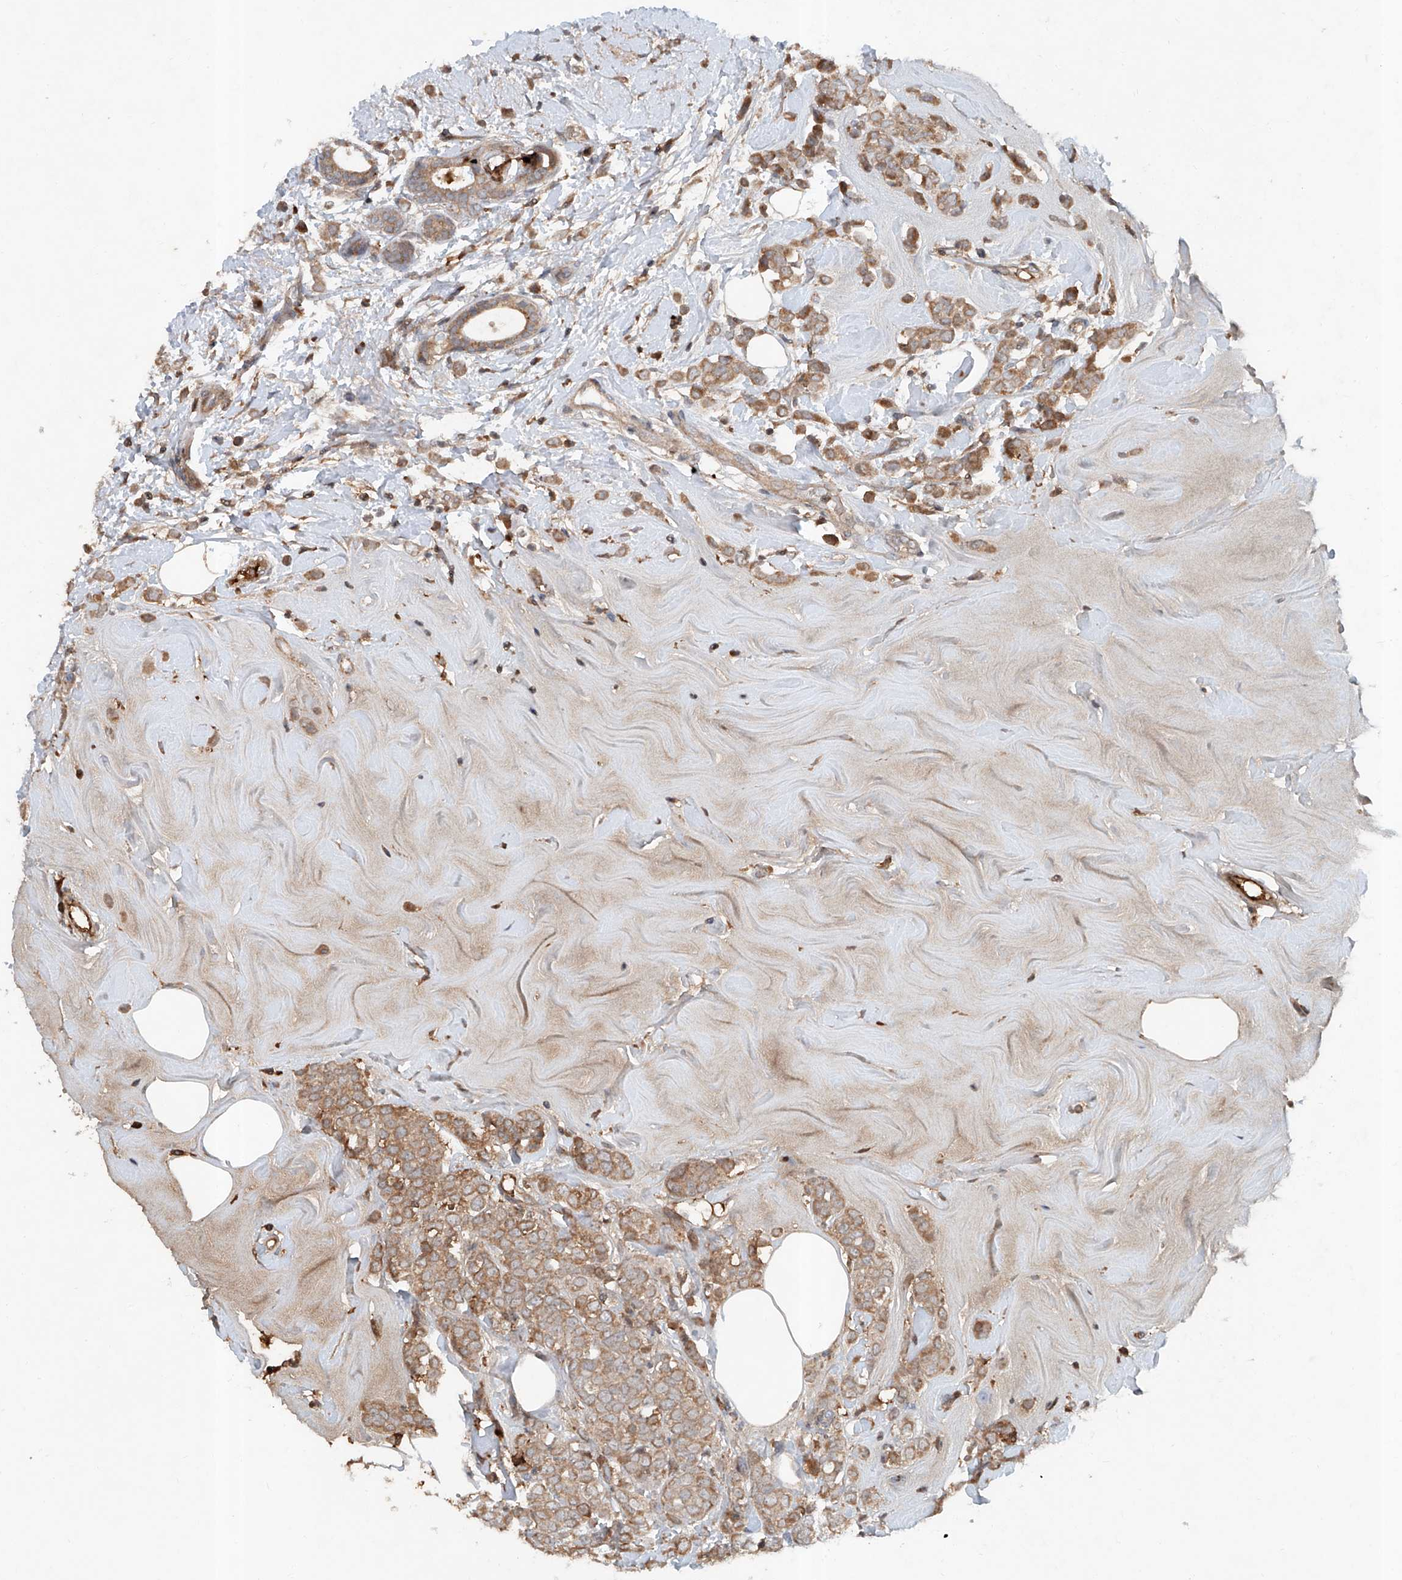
{"staining": {"intensity": "moderate", "quantity": ">75%", "location": "cytoplasmic/membranous"}, "tissue": "breast cancer", "cell_type": "Tumor cells", "image_type": "cancer", "snomed": [{"axis": "morphology", "description": "Lobular carcinoma"}, {"axis": "topography", "description": "Breast"}], "caption": "A medium amount of moderate cytoplasmic/membranous positivity is present in approximately >75% of tumor cells in breast cancer (lobular carcinoma) tissue.", "gene": "ADAM23", "patient": {"sex": "female", "age": 47}}